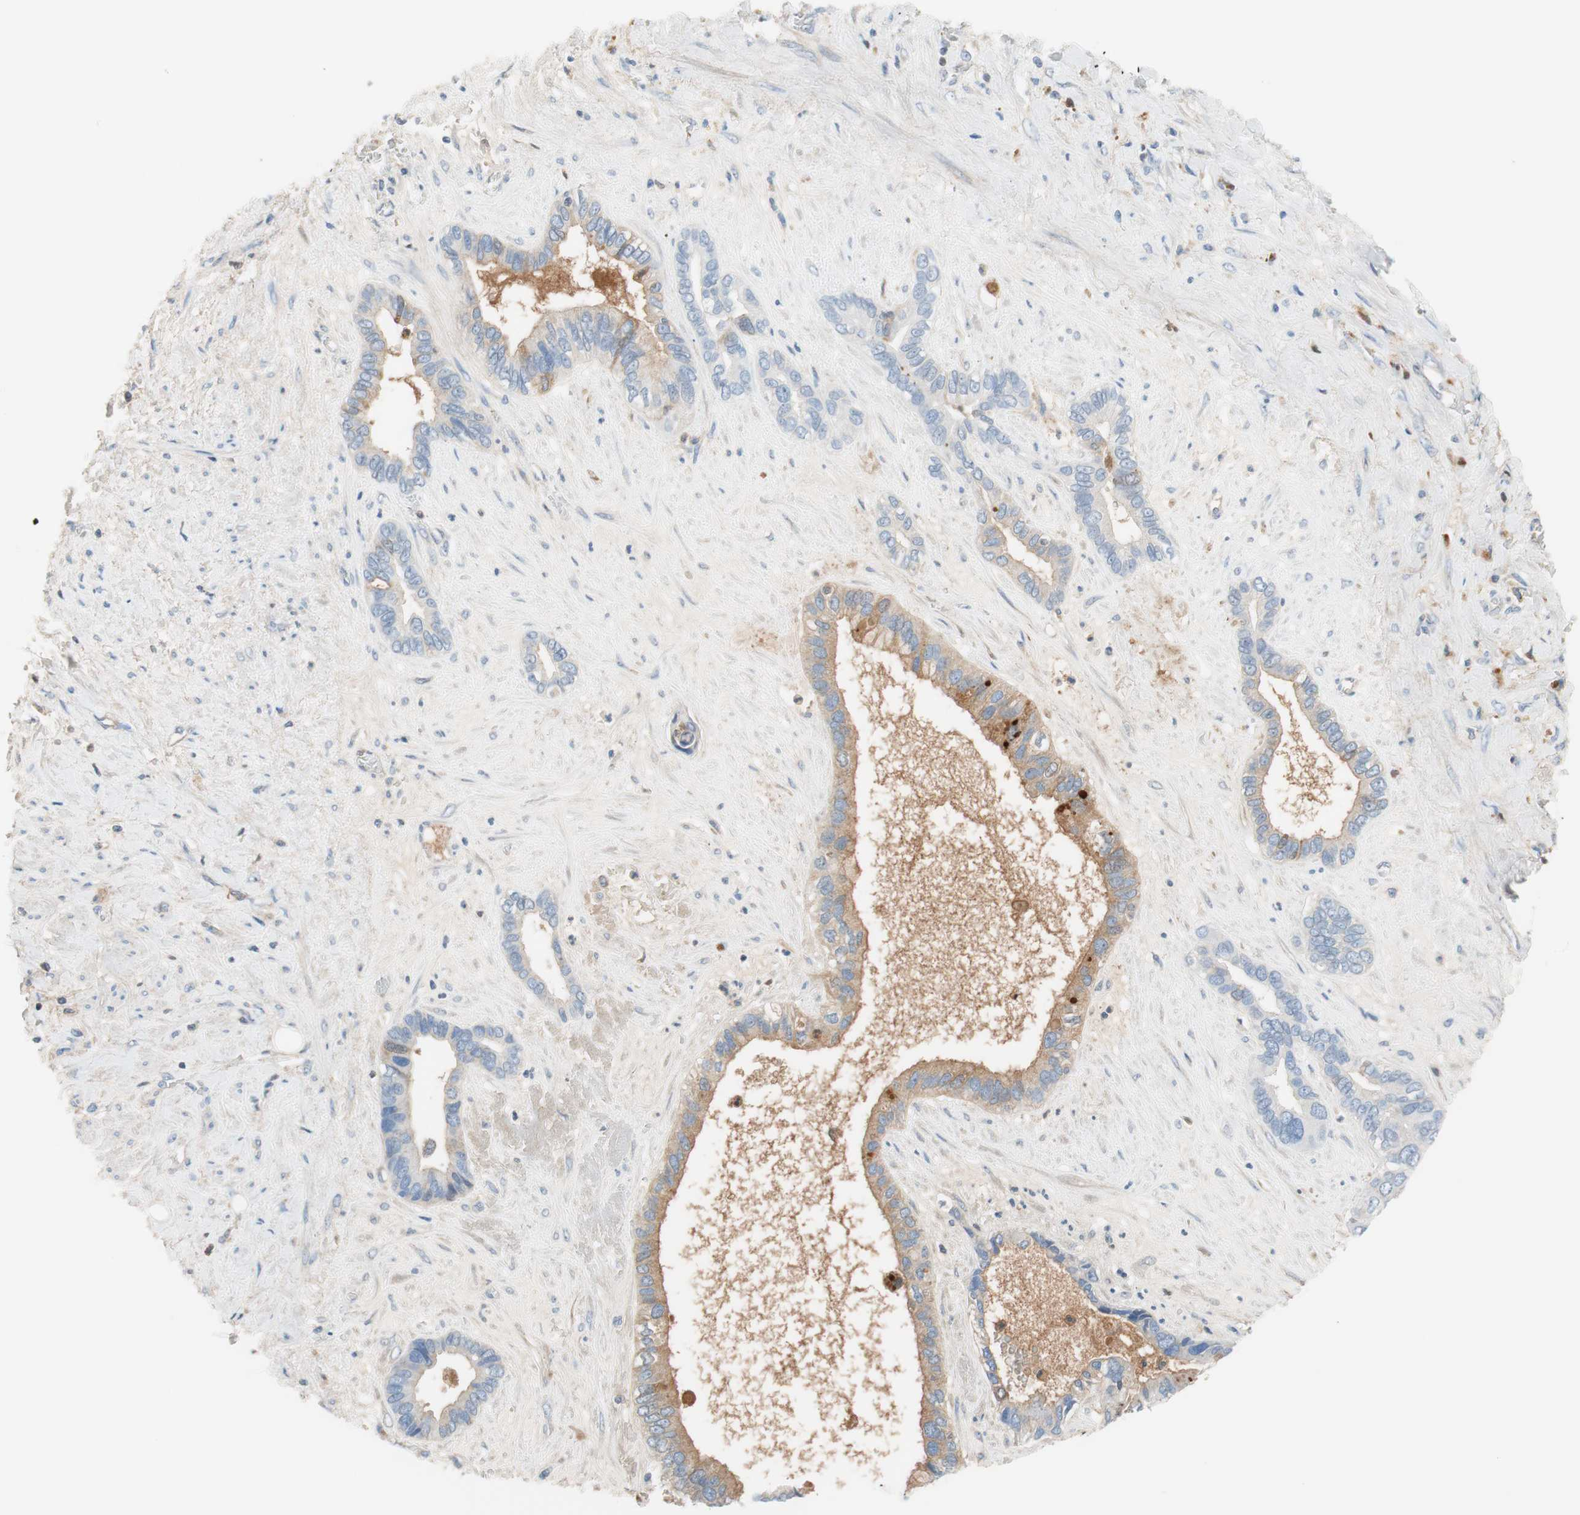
{"staining": {"intensity": "negative", "quantity": "none", "location": "none"}, "tissue": "liver cancer", "cell_type": "Tumor cells", "image_type": "cancer", "snomed": [{"axis": "morphology", "description": "Cholangiocarcinoma"}, {"axis": "topography", "description": "Liver"}], "caption": "Protein analysis of liver cancer (cholangiocarcinoma) displays no significant staining in tumor cells.", "gene": "RBP4", "patient": {"sex": "female", "age": 65}}